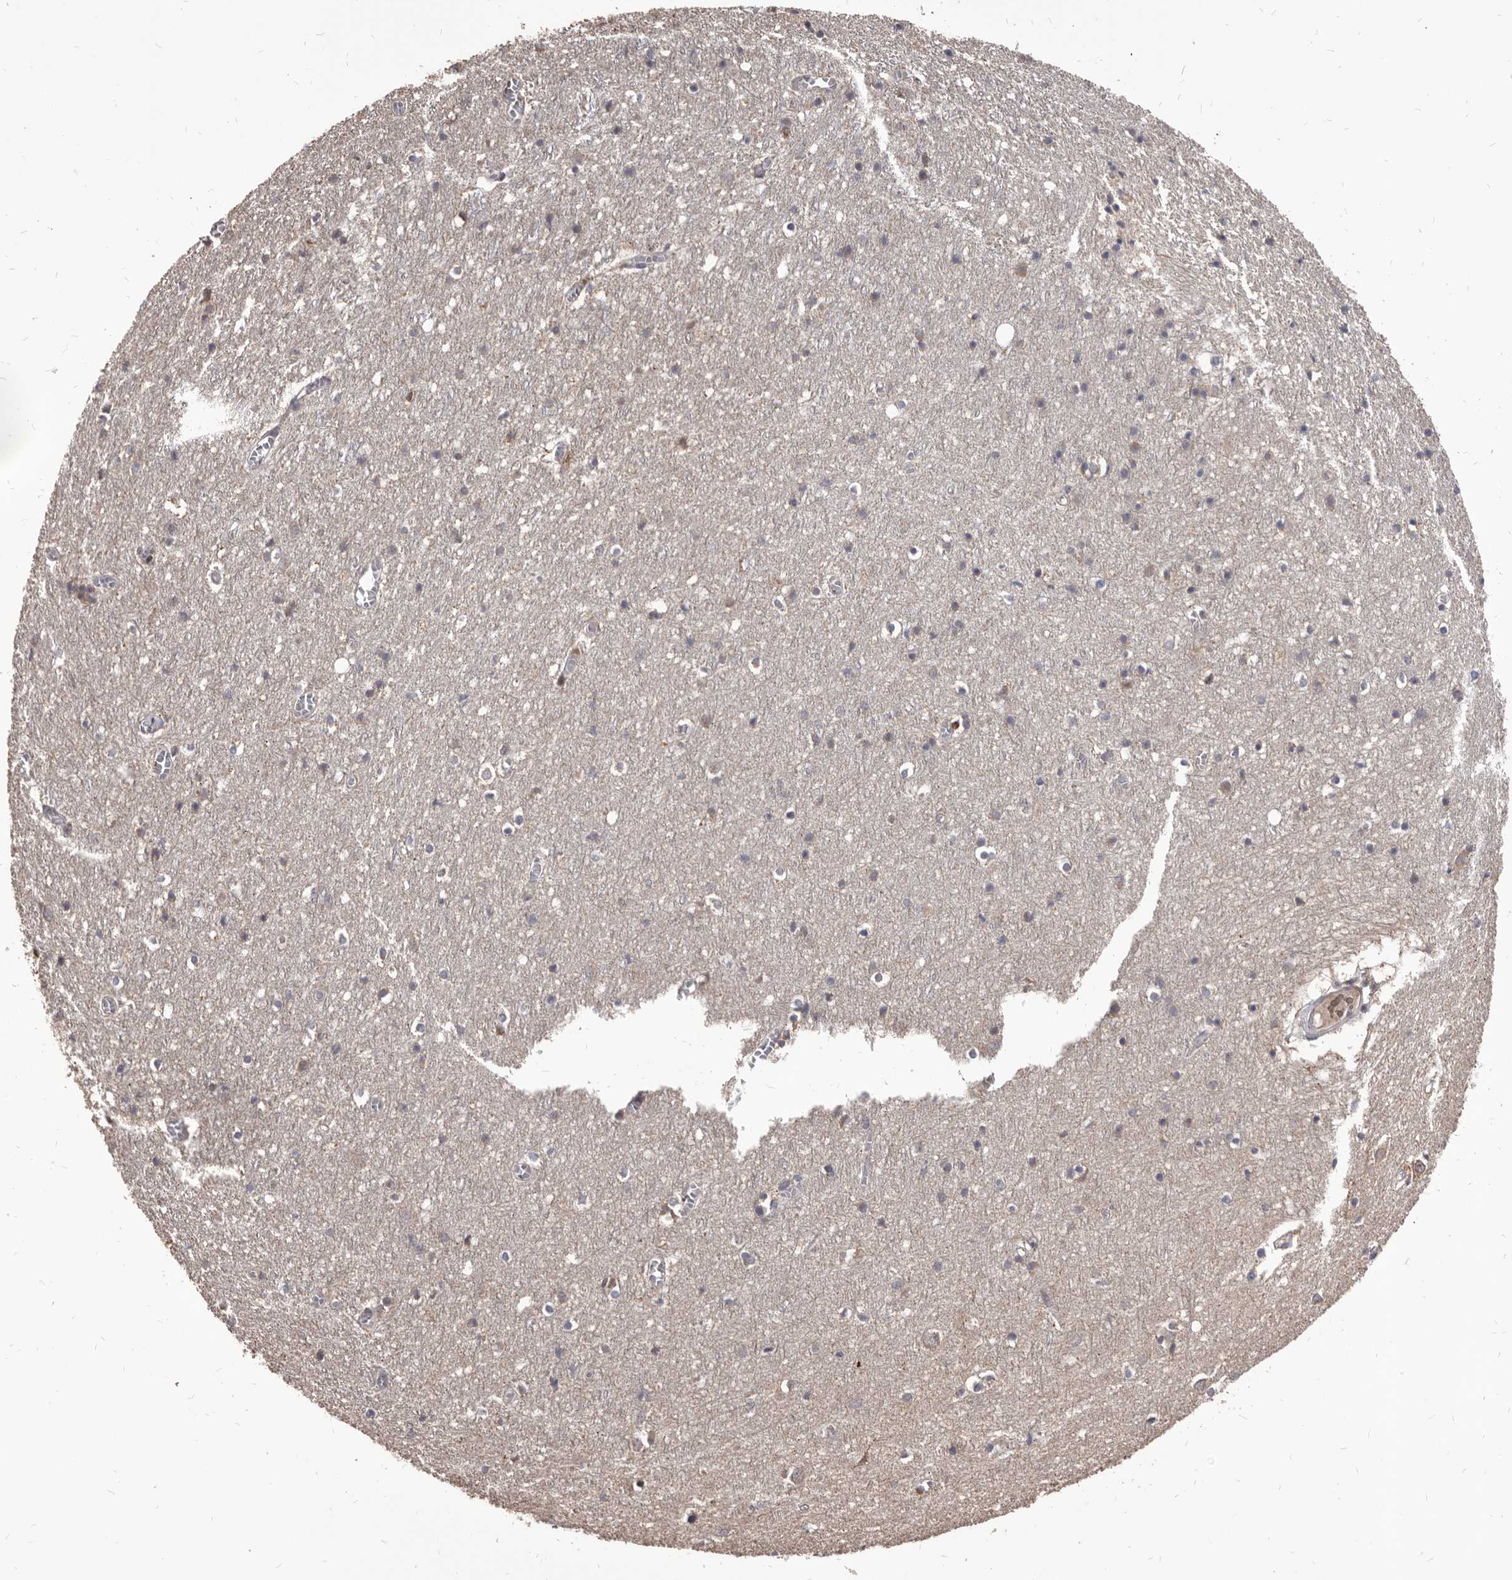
{"staining": {"intensity": "negative", "quantity": "none", "location": "none"}, "tissue": "cerebral cortex", "cell_type": "Endothelial cells", "image_type": "normal", "snomed": [{"axis": "morphology", "description": "Normal tissue, NOS"}, {"axis": "topography", "description": "Cerebral cortex"}], "caption": "This is an IHC histopathology image of normal cerebral cortex. There is no positivity in endothelial cells.", "gene": "MAP3K14", "patient": {"sex": "female", "age": 64}}